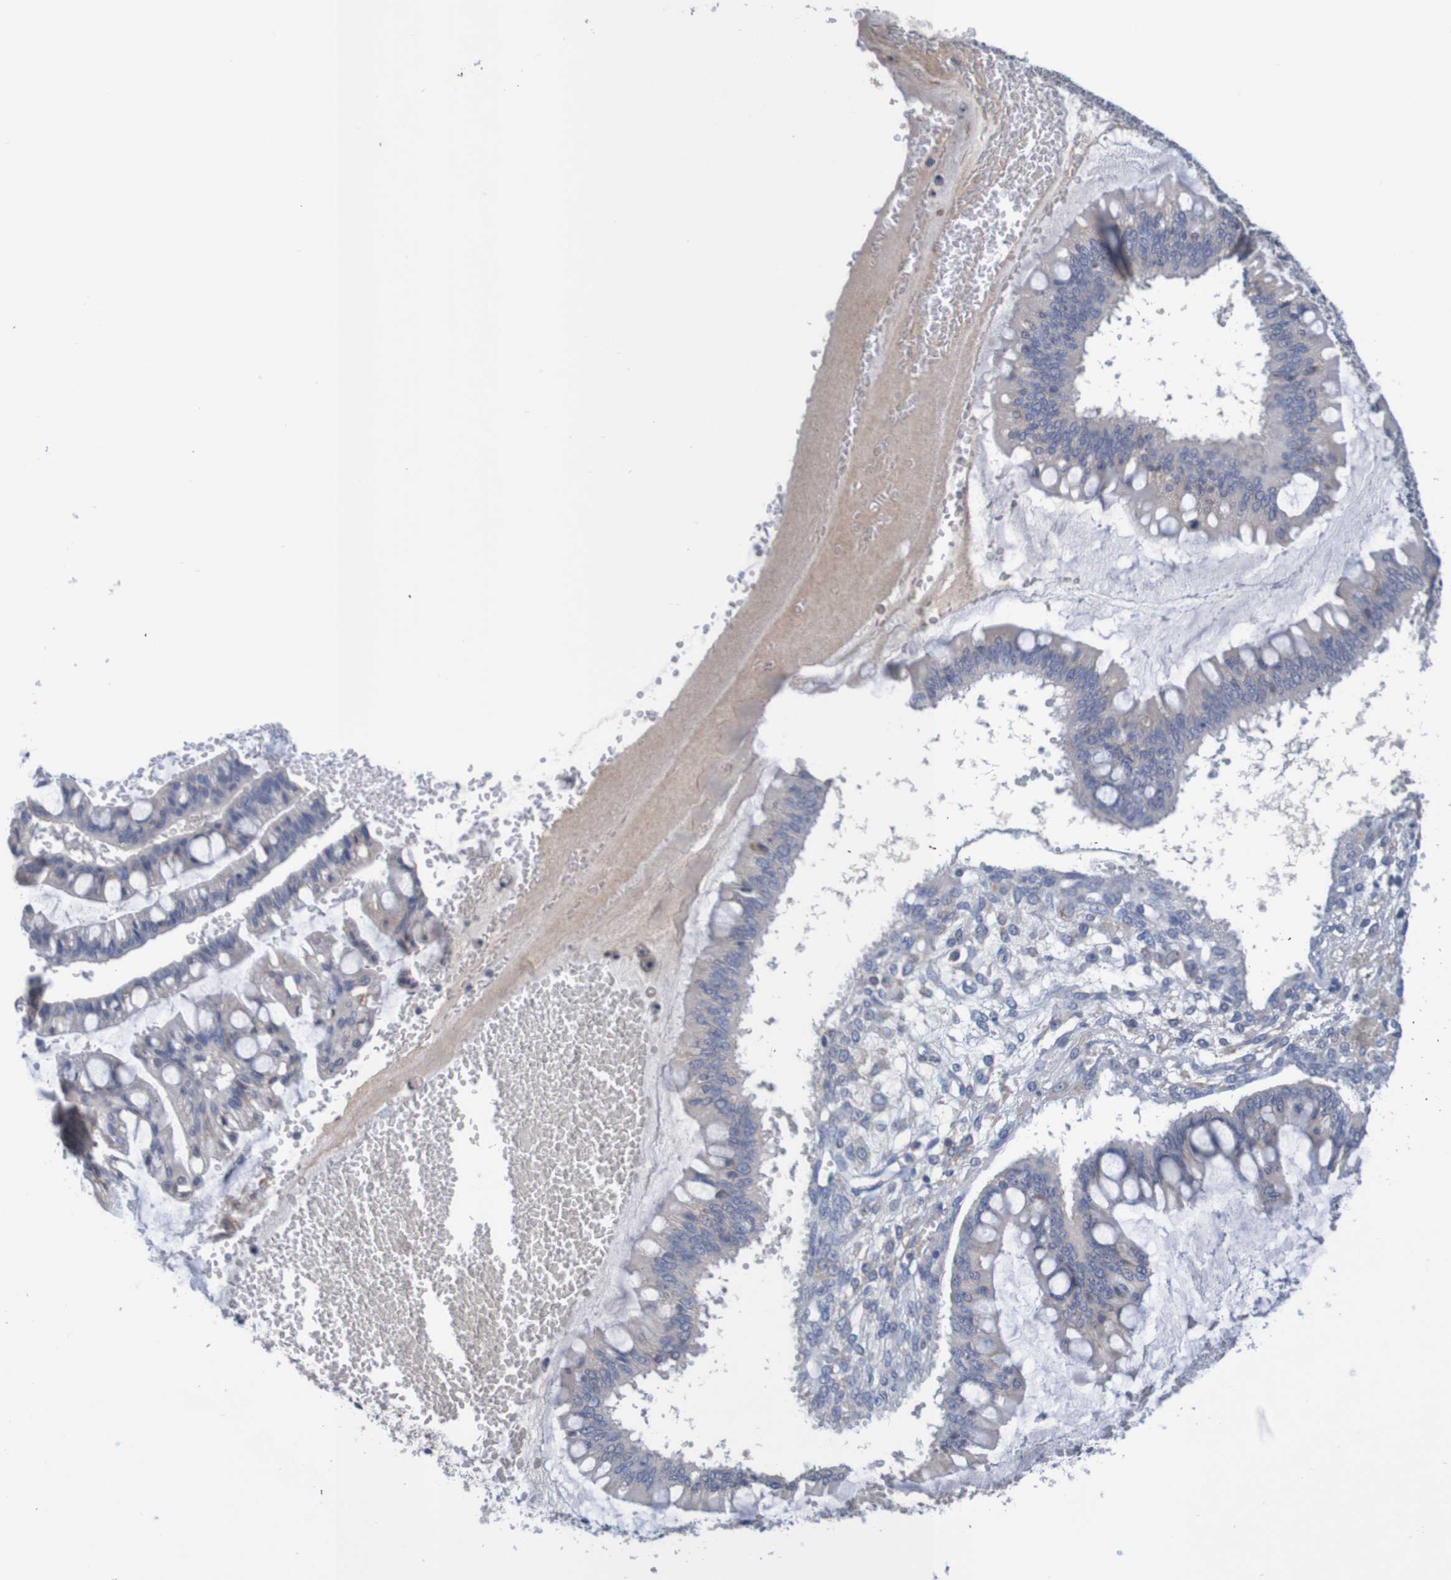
{"staining": {"intensity": "weak", "quantity": "25%-75%", "location": "cytoplasmic/membranous"}, "tissue": "ovarian cancer", "cell_type": "Tumor cells", "image_type": "cancer", "snomed": [{"axis": "morphology", "description": "Cystadenocarcinoma, mucinous, NOS"}, {"axis": "topography", "description": "Ovary"}], "caption": "The image displays immunohistochemical staining of ovarian cancer (mucinous cystadenocarcinoma). There is weak cytoplasmic/membranous staining is seen in approximately 25%-75% of tumor cells.", "gene": "LTA", "patient": {"sex": "female", "age": 73}}